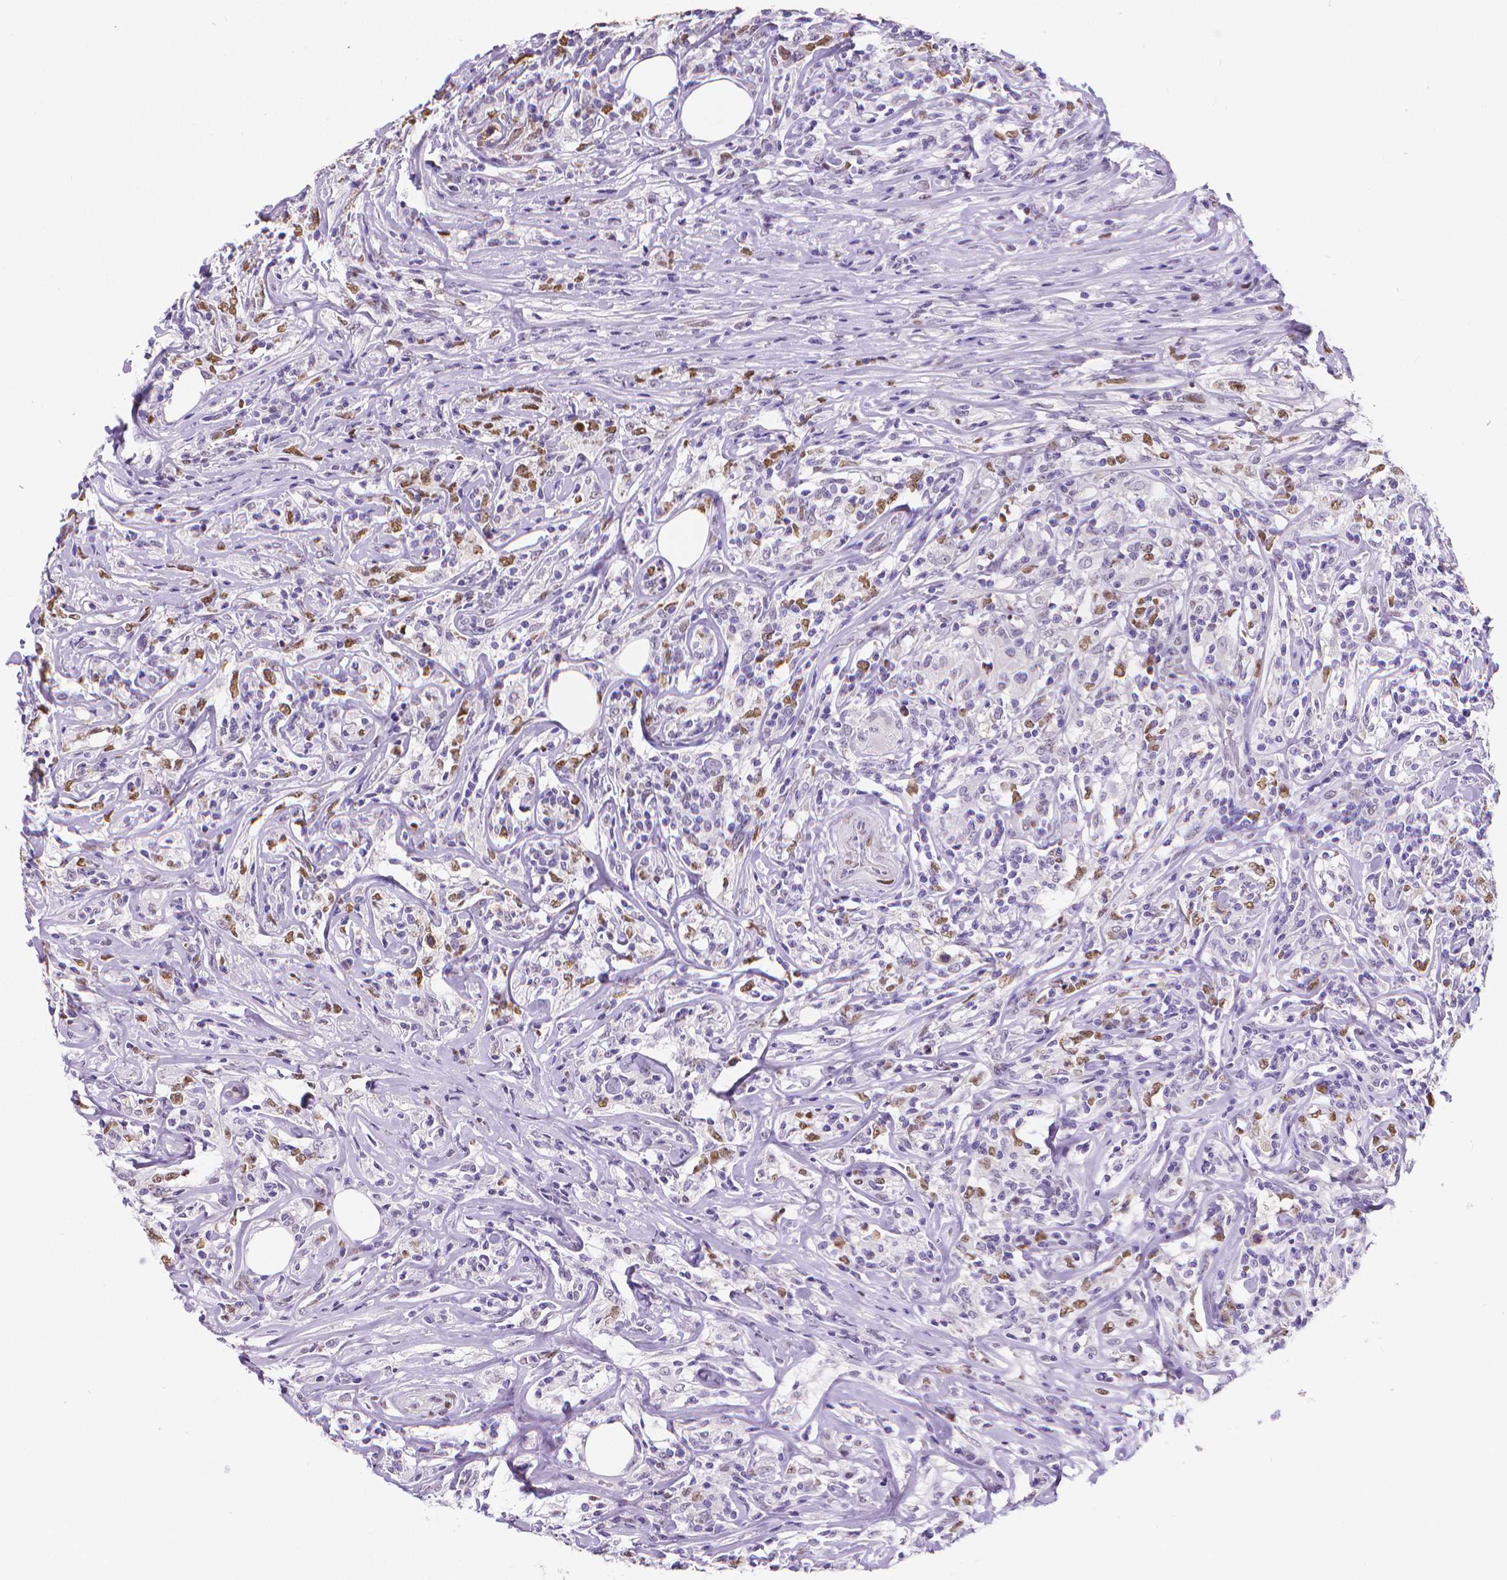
{"staining": {"intensity": "moderate", "quantity": "<25%", "location": "nuclear"}, "tissue": "lymphoma", "cell_type": "Tumor cells", "image_type": "cancer", "snomed": [{"axis": "morphology", "description": "Malignant lymphoma, non-Hodgkin's type, High grade"}, {"axis": "topography", "description": "Lymph node"}], "caption": "This is a micrograph of IHC staining of lymphoma, which shows moderate expression in the nuclear of tumor cells.", "gene": "MEF2C", "patient": {"sex": "female", "age": 84}}